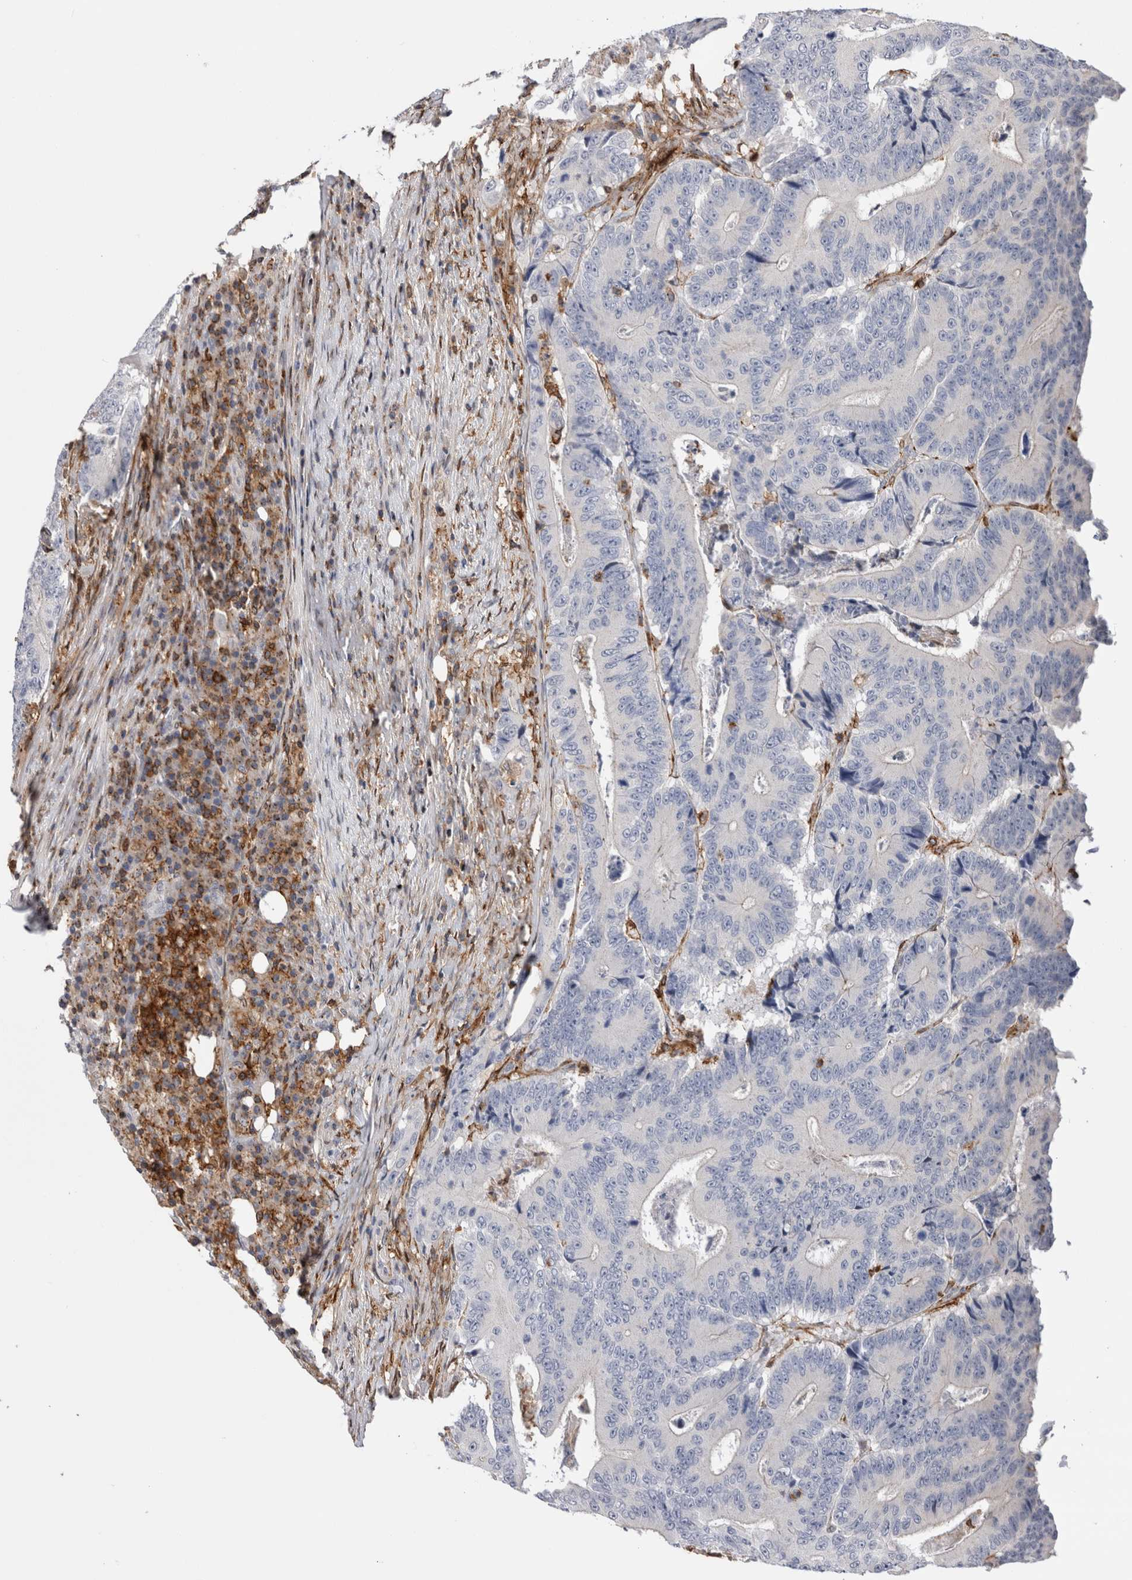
{"staining": {"intensity": "weak", "quantity": "25%-75%", "location": "cytoplasmic/membranous"}, "tissue": "colorectal cancer", "cell_type": "Tumor cells", "image_type": "cancer", "snomed": [{"axis": "morphology", "description": "Adenocarcinoma, NOS"}, {"axis": "topography", "description": "Colon"}], "caption": "Colorectal adenocarcinoma stained with DAB IHC exhibits low levels of weak cytoplasmic/membranous expression in approximately 25%-75% of tumor cells. The staining is performed using DAB brown chromogen to label protein expression. The nuclei are counter-stained blue using hematoxylin.", "gene": "CCDC88B", "patient": {"sex": "male", "age": 83}}